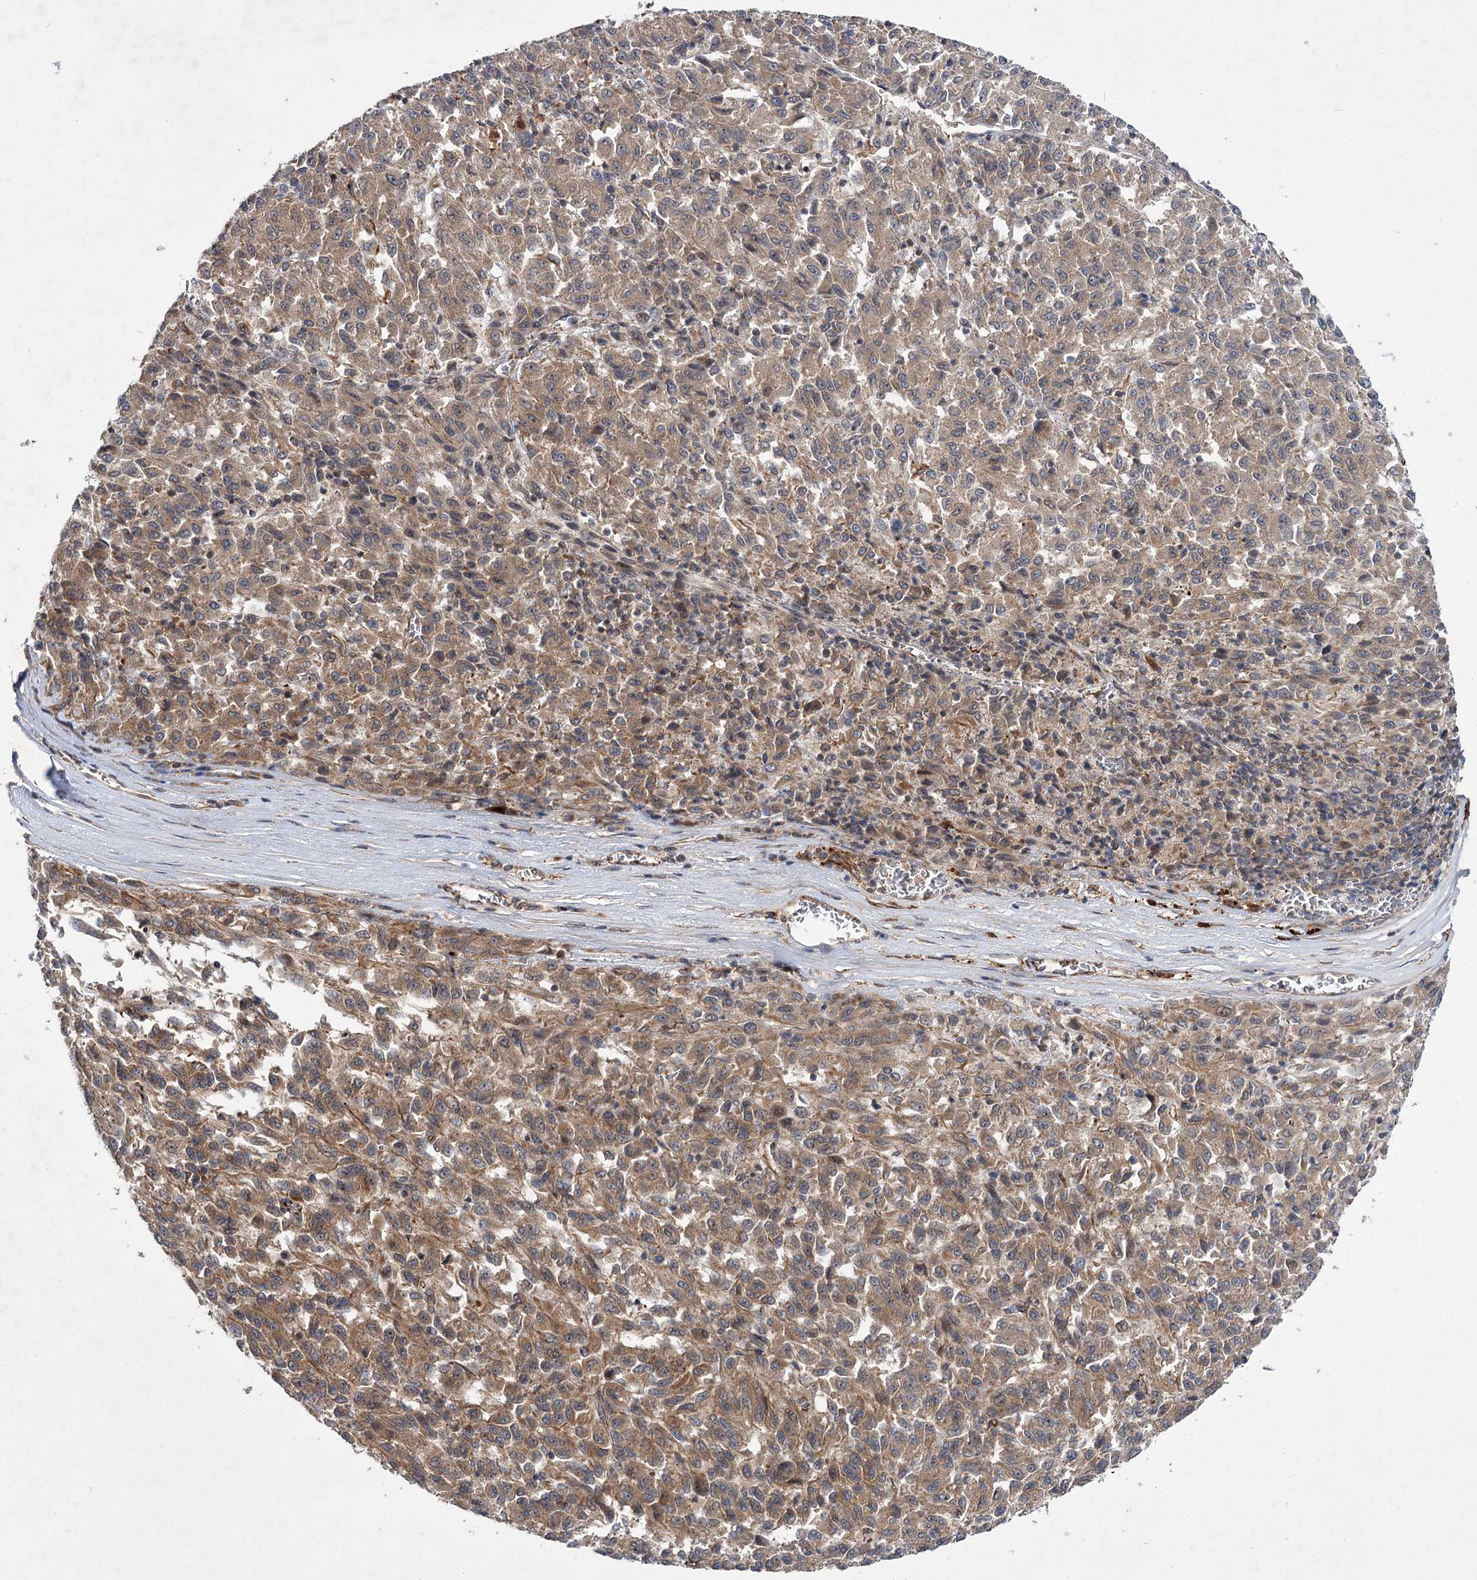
{"staining": {"intensity": "moderate", "quantity": ">75%", "location": "cytoplasmic/membranous"}, "tissue": "melanoma", "cell_type": "Tumor cells", "image_type": "cancer", "snomed": [{"axis": "morphology", "description": "Malignant melanoma, Metastatic site"}, {"axis": "topography", "description": "Lung"}], "caption": "Approximately >75% of tumor cells in human melanoma reveal moderate cytoplasmic/membranous protein staining as visualized by brown immunohistochemical staining.", "gene": "DPEP2", "patient": {"sex": "male", "age": 64}}